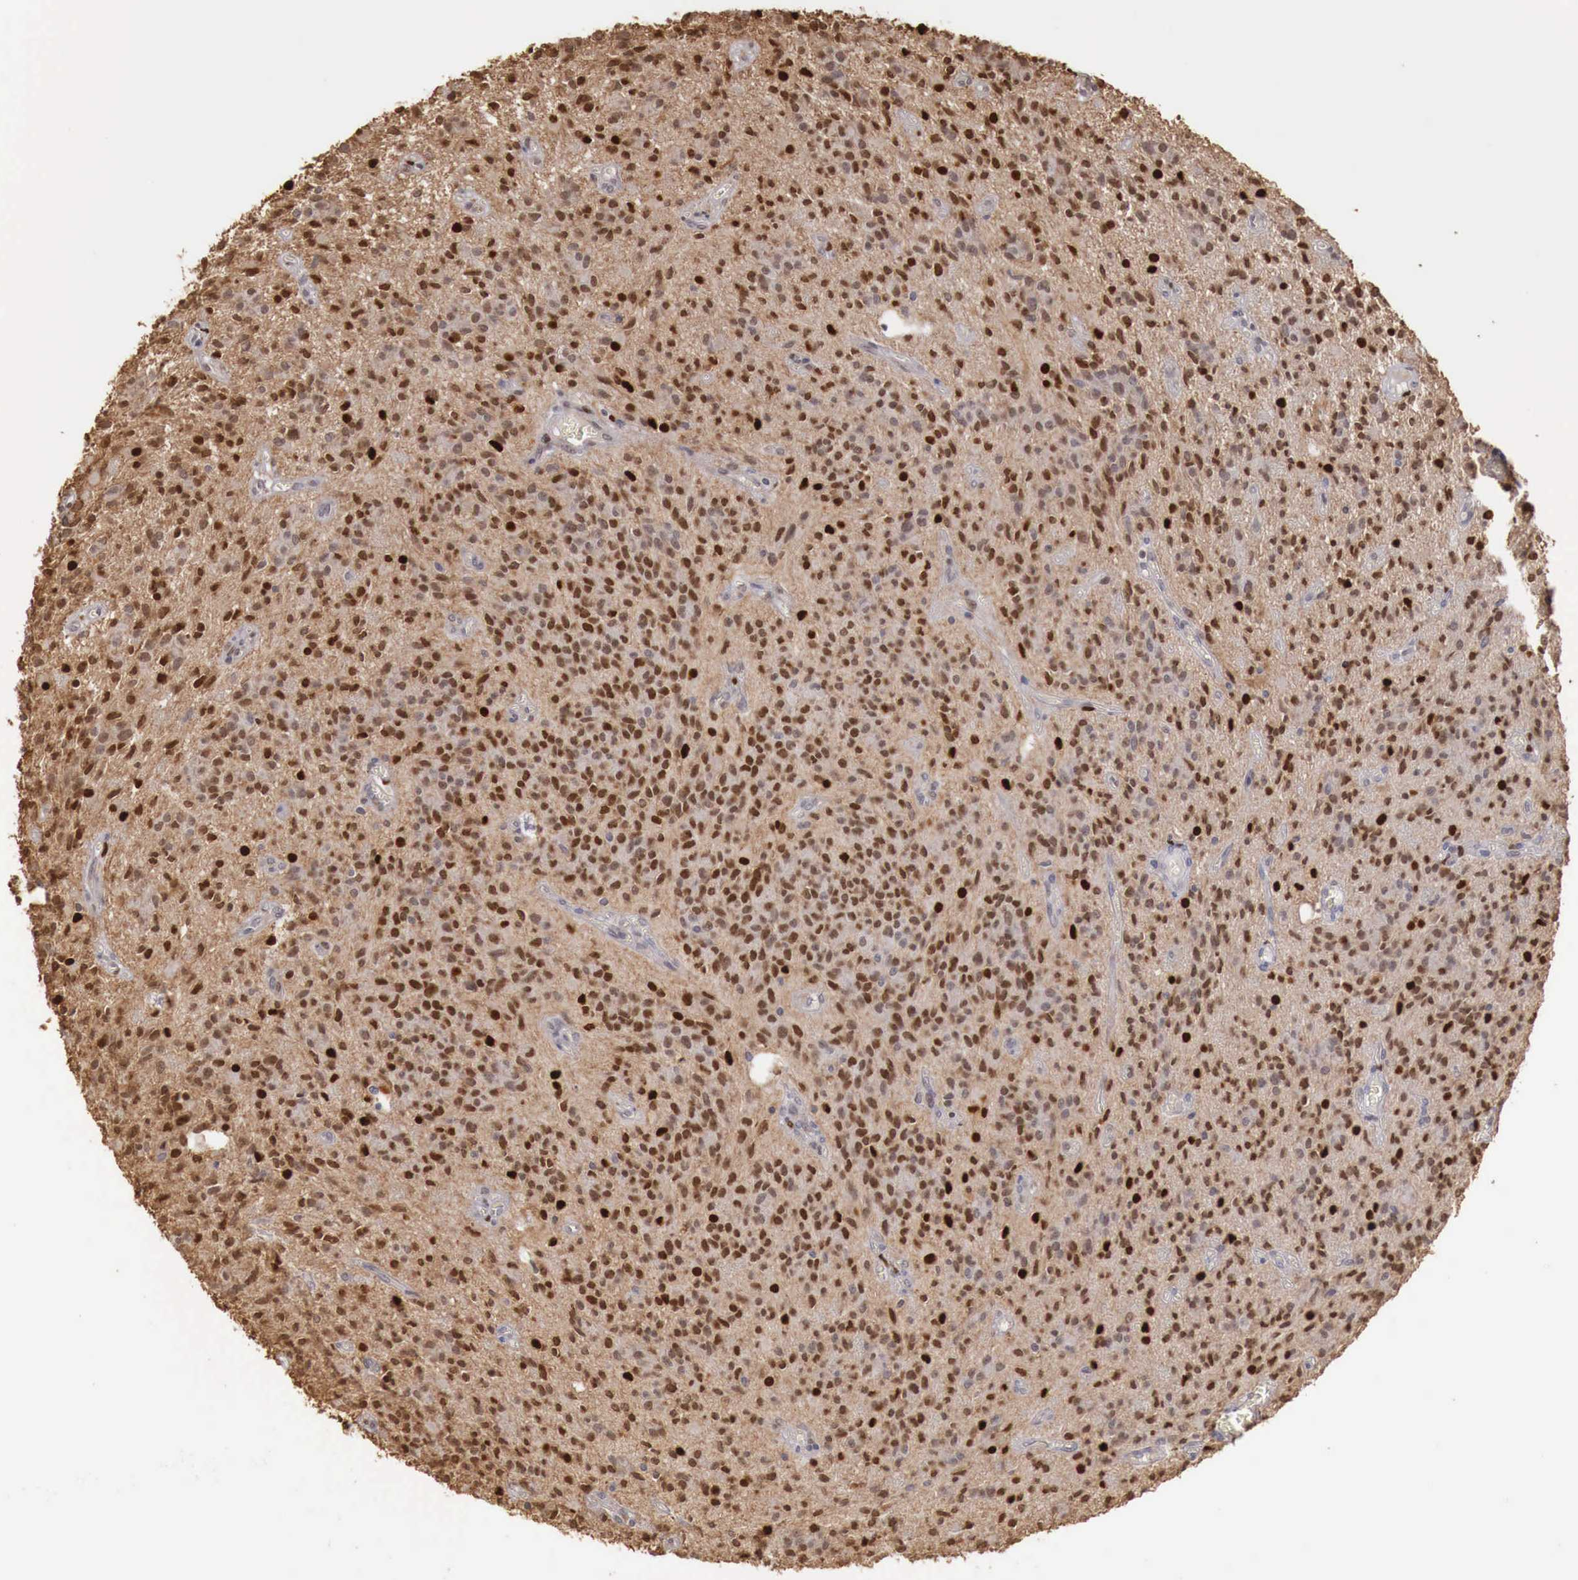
{"staining": {"intensity": "strong", "quantity": ">75%", "location": "nuclear"}, "tissue": "glioma", "cell_type": "Tumor cells", "image_type": "cancer", "snomed": [{"axis": "morphology", "description": "Glioma, malignant, Low grade"}, {"axis": "topography", "description": "Brain"}], "caption": "Immunohistochemical staining of human malignant glioma (low-grade) exhibits high levels of strong nuclear protein staining in approximately >75% of tumor cells.", "gene": "KHDRBS2", "patient": {"sex": "female", "age": 15}}